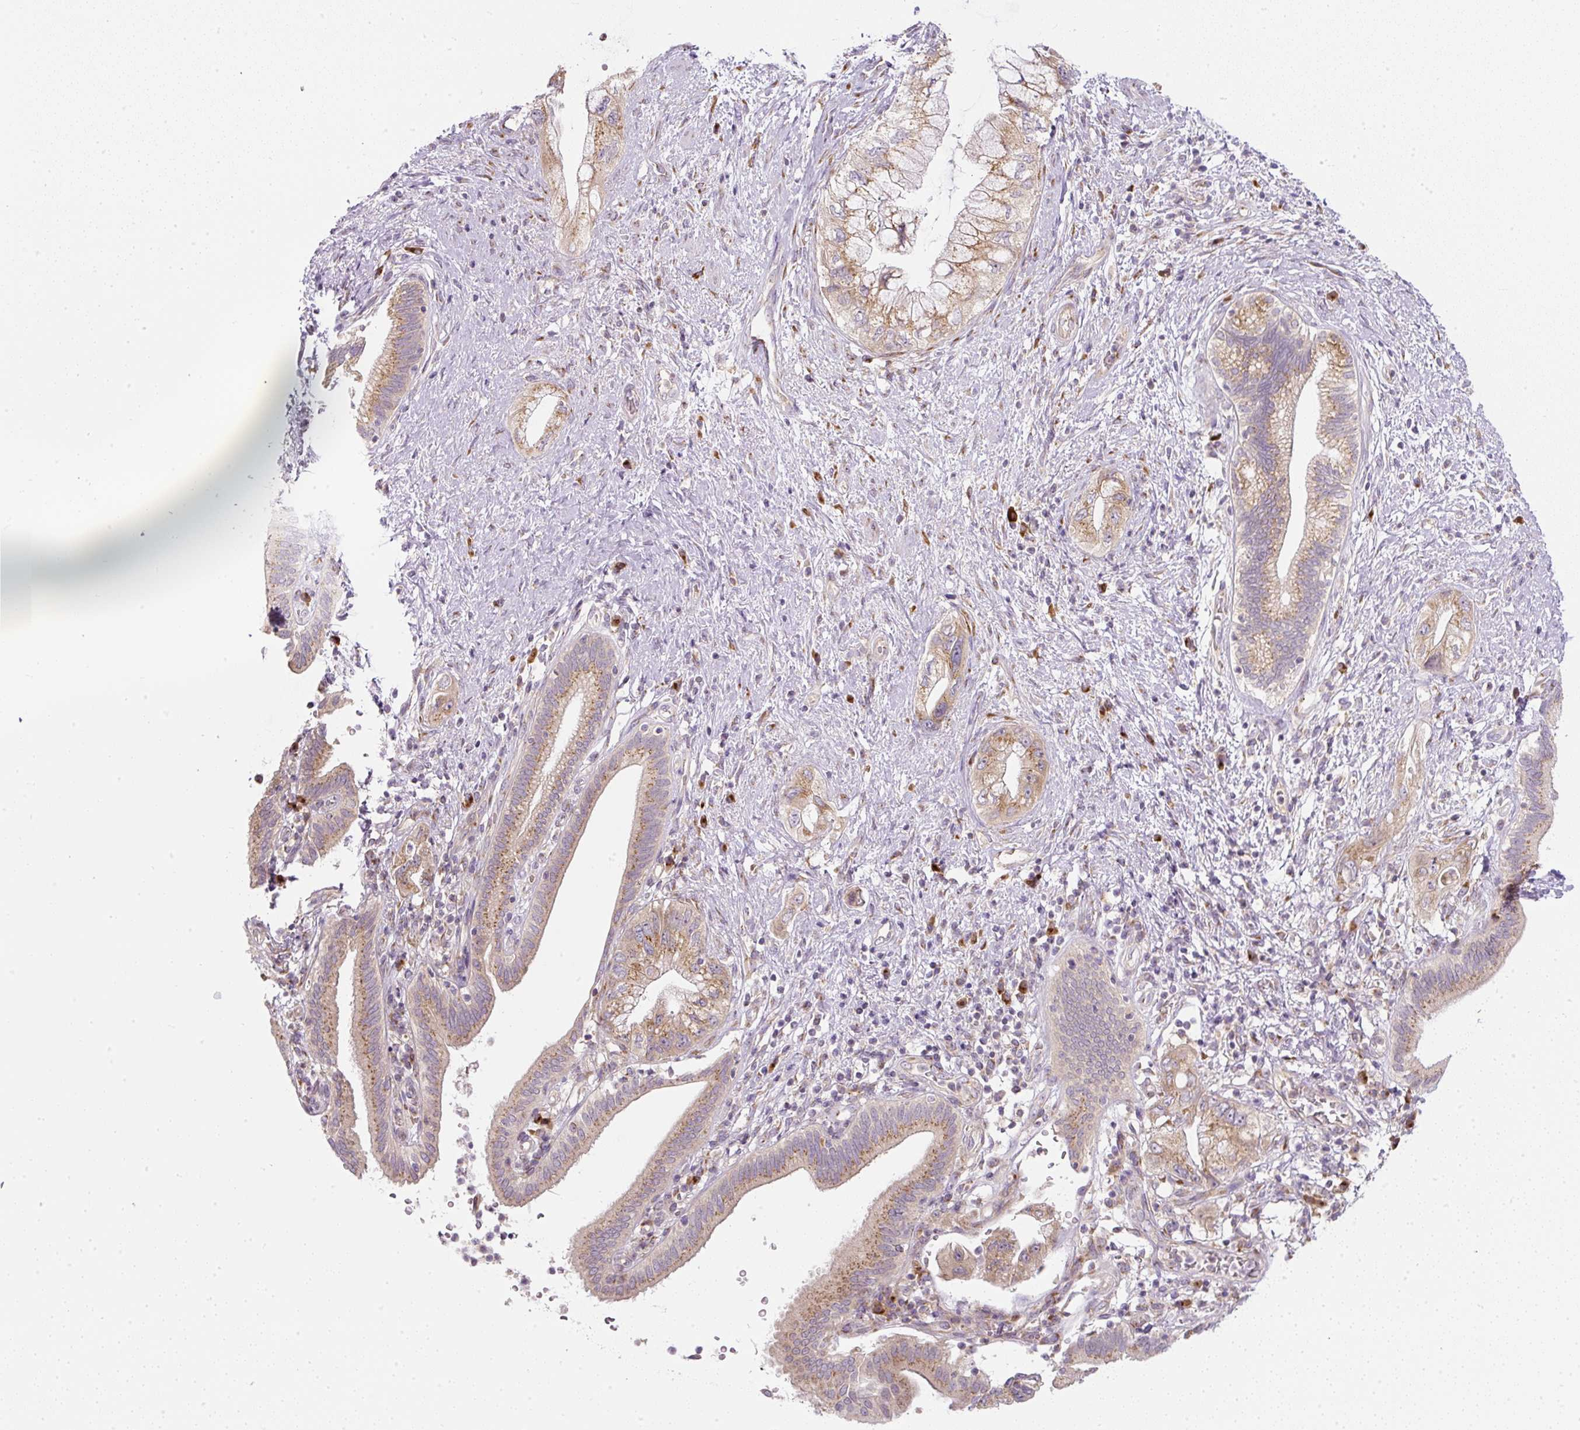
{"staining": {"intensity": "moderate", "quantity": ">75%", "location": "cytoplasmic/membranous"}, "tissue": "pancreatic cancer", "cell_type": "Tumor cells", "image_type": "cancer", "snomed": [{"axis": "morphology", "description": "Adenocarcinoma, NOS"}, {"axis": "topography", "description": "Pancreas"}], "caption": "This is a photomicrograph of immunohistochemistry staining of pancreatic cancer (adenocarcinoma), which shows moderate expression in the cytoplasmic/membranous of tumor cells.", "gene": "MLX", "patient": {"sex": "female", "age": 73}}